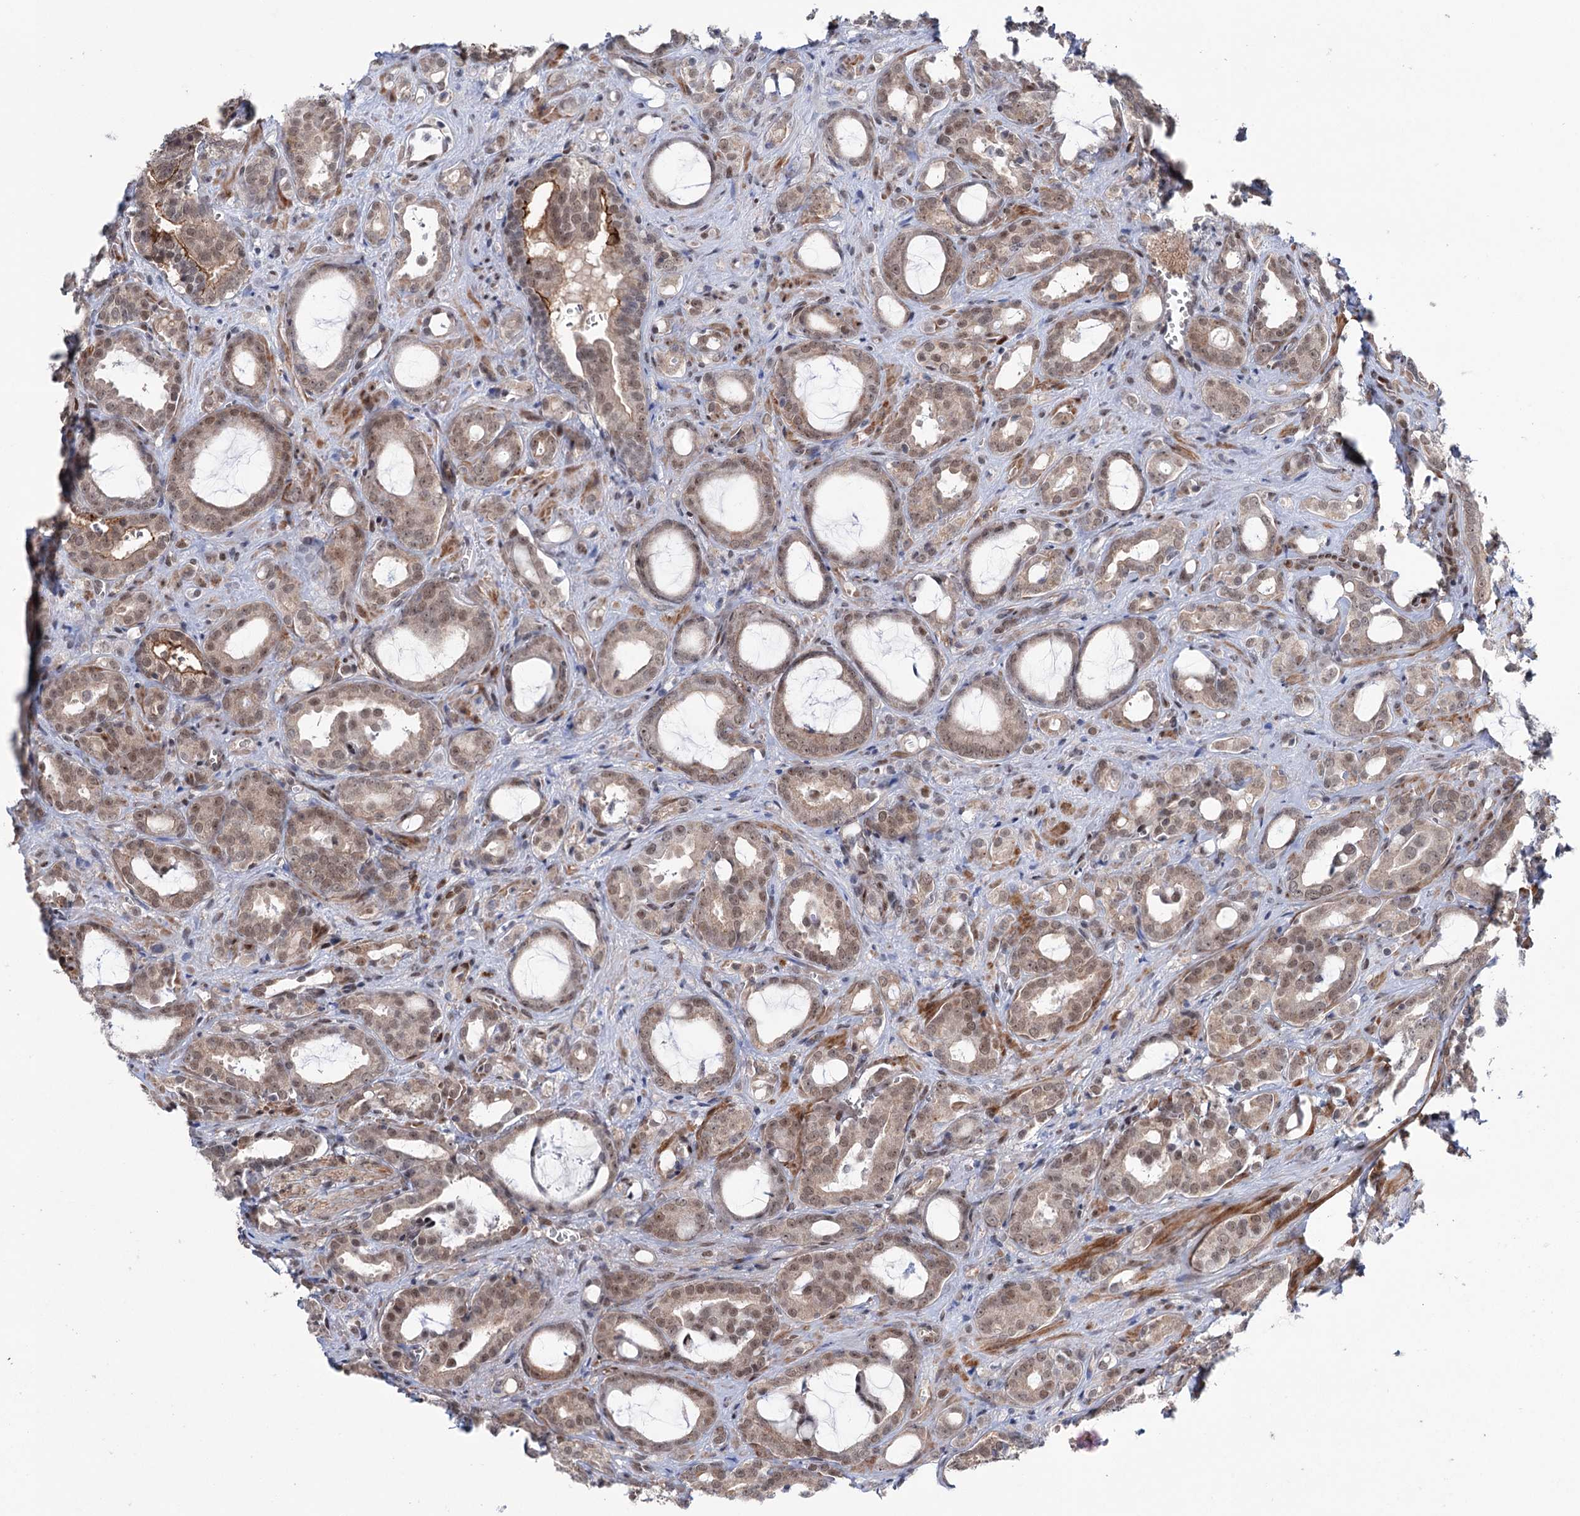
{"staining": {"intensity": "moderate", "quantity": ">75%", "location": "nuclear"}, "tissue": "prostate cancer", "cell_type": "Tumor cells", "image_type": "cancer", "snomed": [{"axis": "morphology", "description": "Adenocarcinoma, High grade"}, {"axis": "topography", "description": "Prostate"}], "caption": "Immunohistochemistry image of neoplastic tissue: high-grade adenocarcinoma (prostate) stained using immunohistochemistry (IHC) demonstrates medium levels of moderate protein expression localized specifically in the nuclear of tumor cells, appearing as a nuclear brown color.", "gene": "FAM53A", "patient": {"sex": "male", "age": 72}}